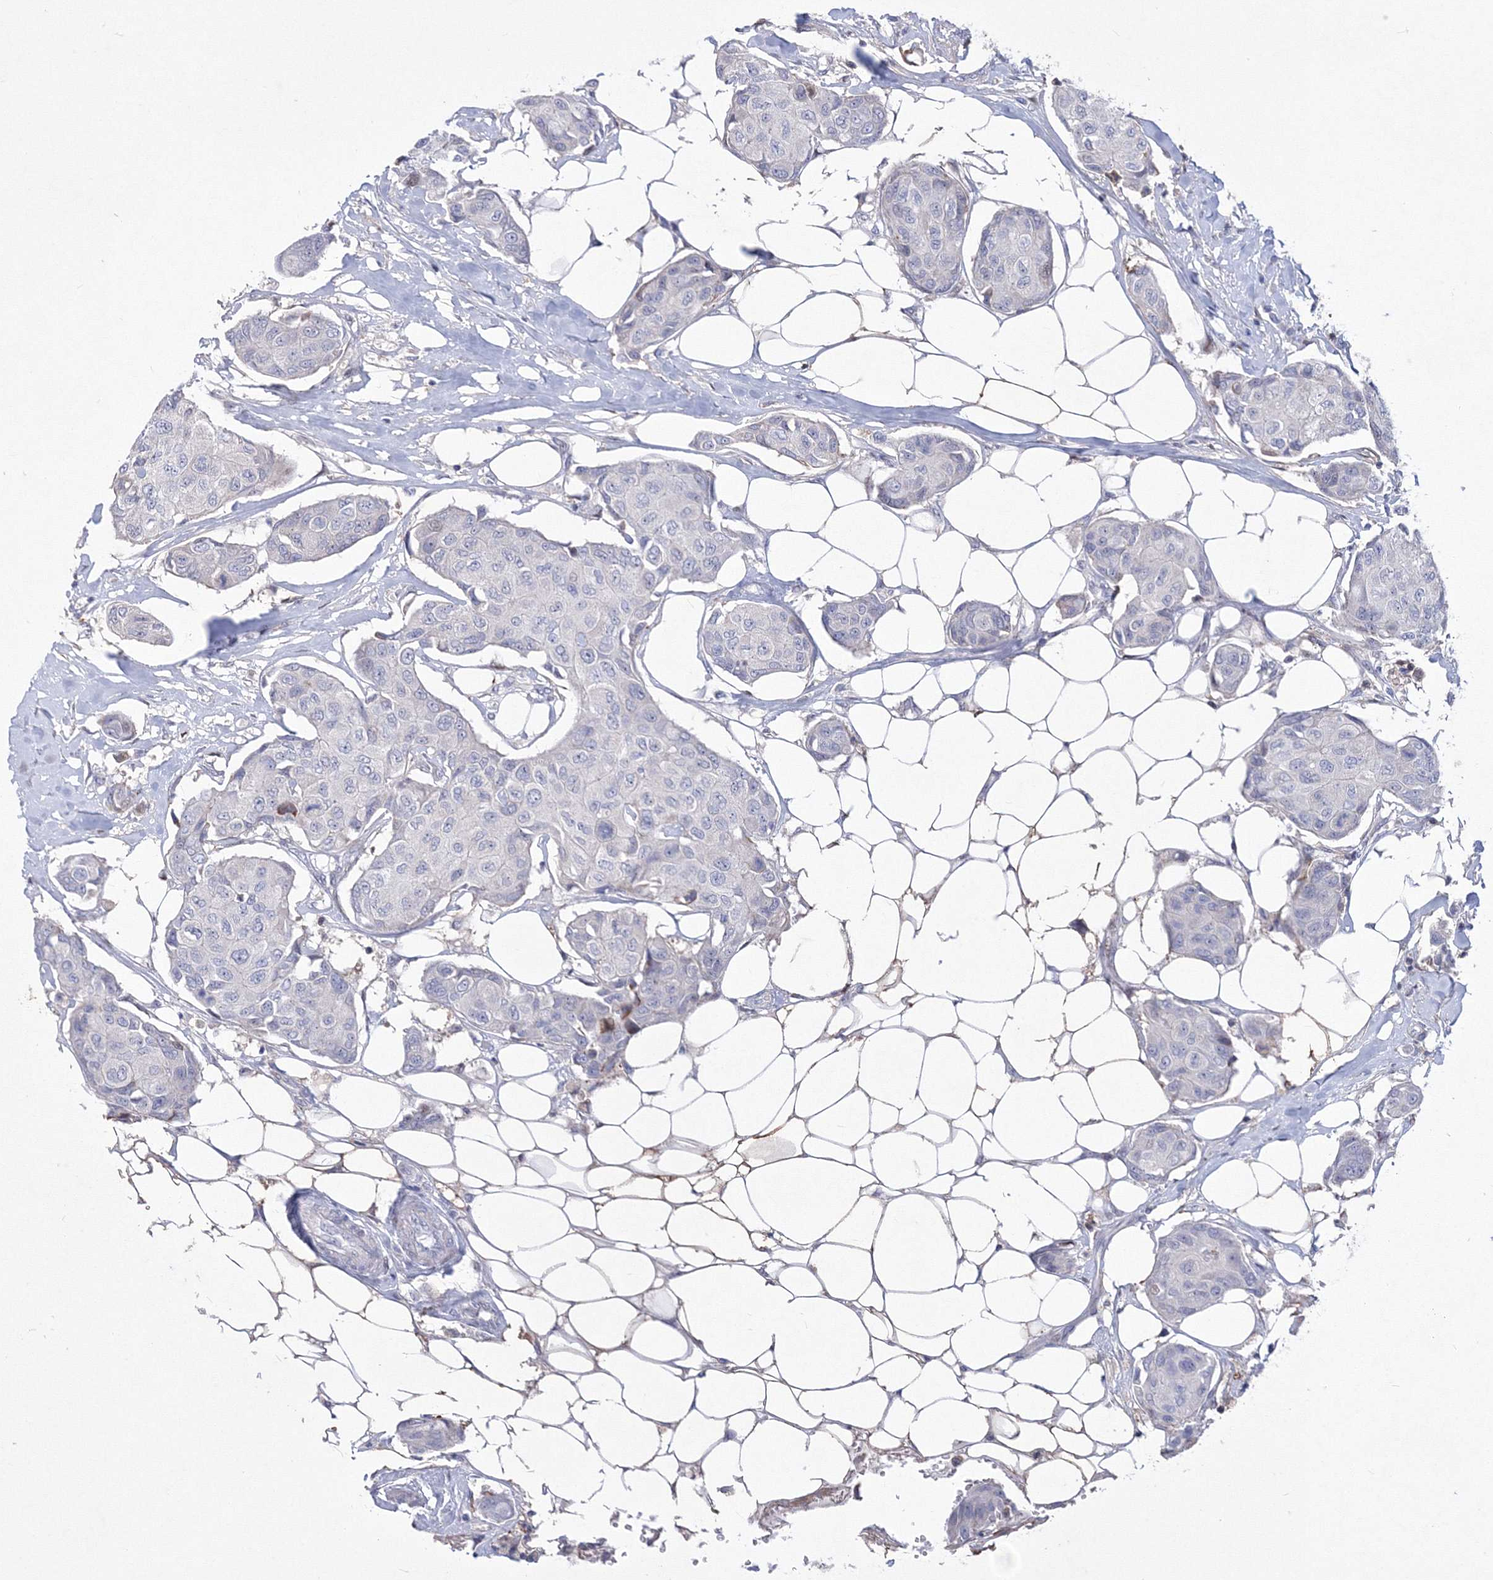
{"staining": {"intensity": "negative", "quantity": "none", "location": "none"}, "tissue": "breast cancer", "cell_type": "Tumor cells", "image_type": "cancer", "snomed": [{"axis": "morphology", "description": "Duct carcinoma"}, {"axis": "topography", "description": "Breast"}], "caption": "Micrograph shows no significant protein positivity in tumor cells of infiltrating ductal carcinoma (breast).", "gene": "RNPEPL1", "patient": {"sex": "female", "age": 80}}